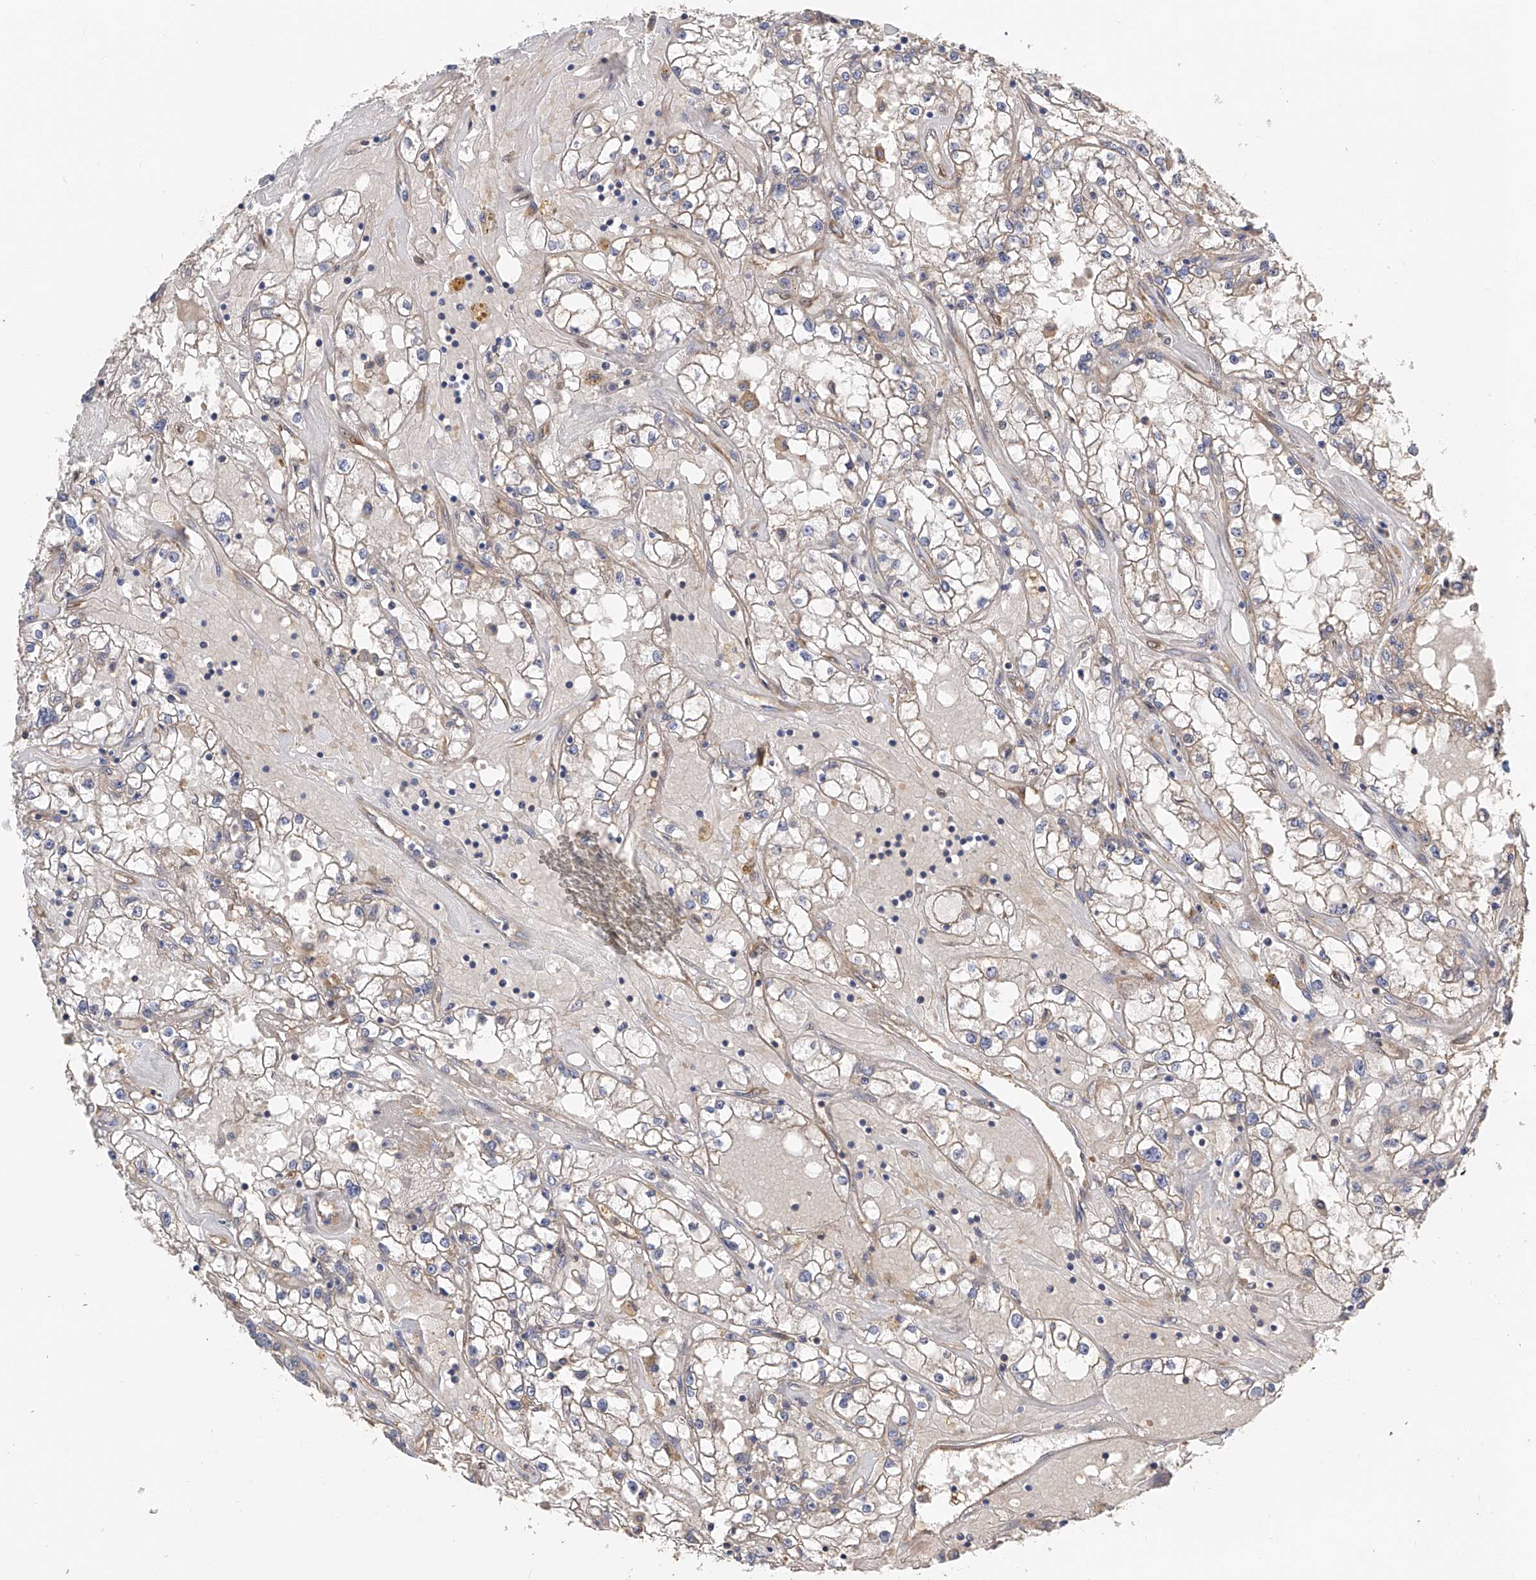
{"staining": {"intensity": "weak", "quantity": "<25%", "location": "cytoplasmic/membranous"}, "tissue": "renal cancer", "cell_type": "Tumor cells", "image_type": "cancer", "snomed": [{"axis": "morphology", "description": "Adenocarcinoma, NOS"}, {"axis": "topography", "description": "Kidney"}], "caption": "Immunohistochemical staining of renal cancer (adenocarcinoma) exhibits no significant positivity in tumor cells. (Immunohistochemistry (ihc), brightfield microscopy, high magnification).", "gene": "PTK2", "patient": {"sex": "male", "age": 56}}